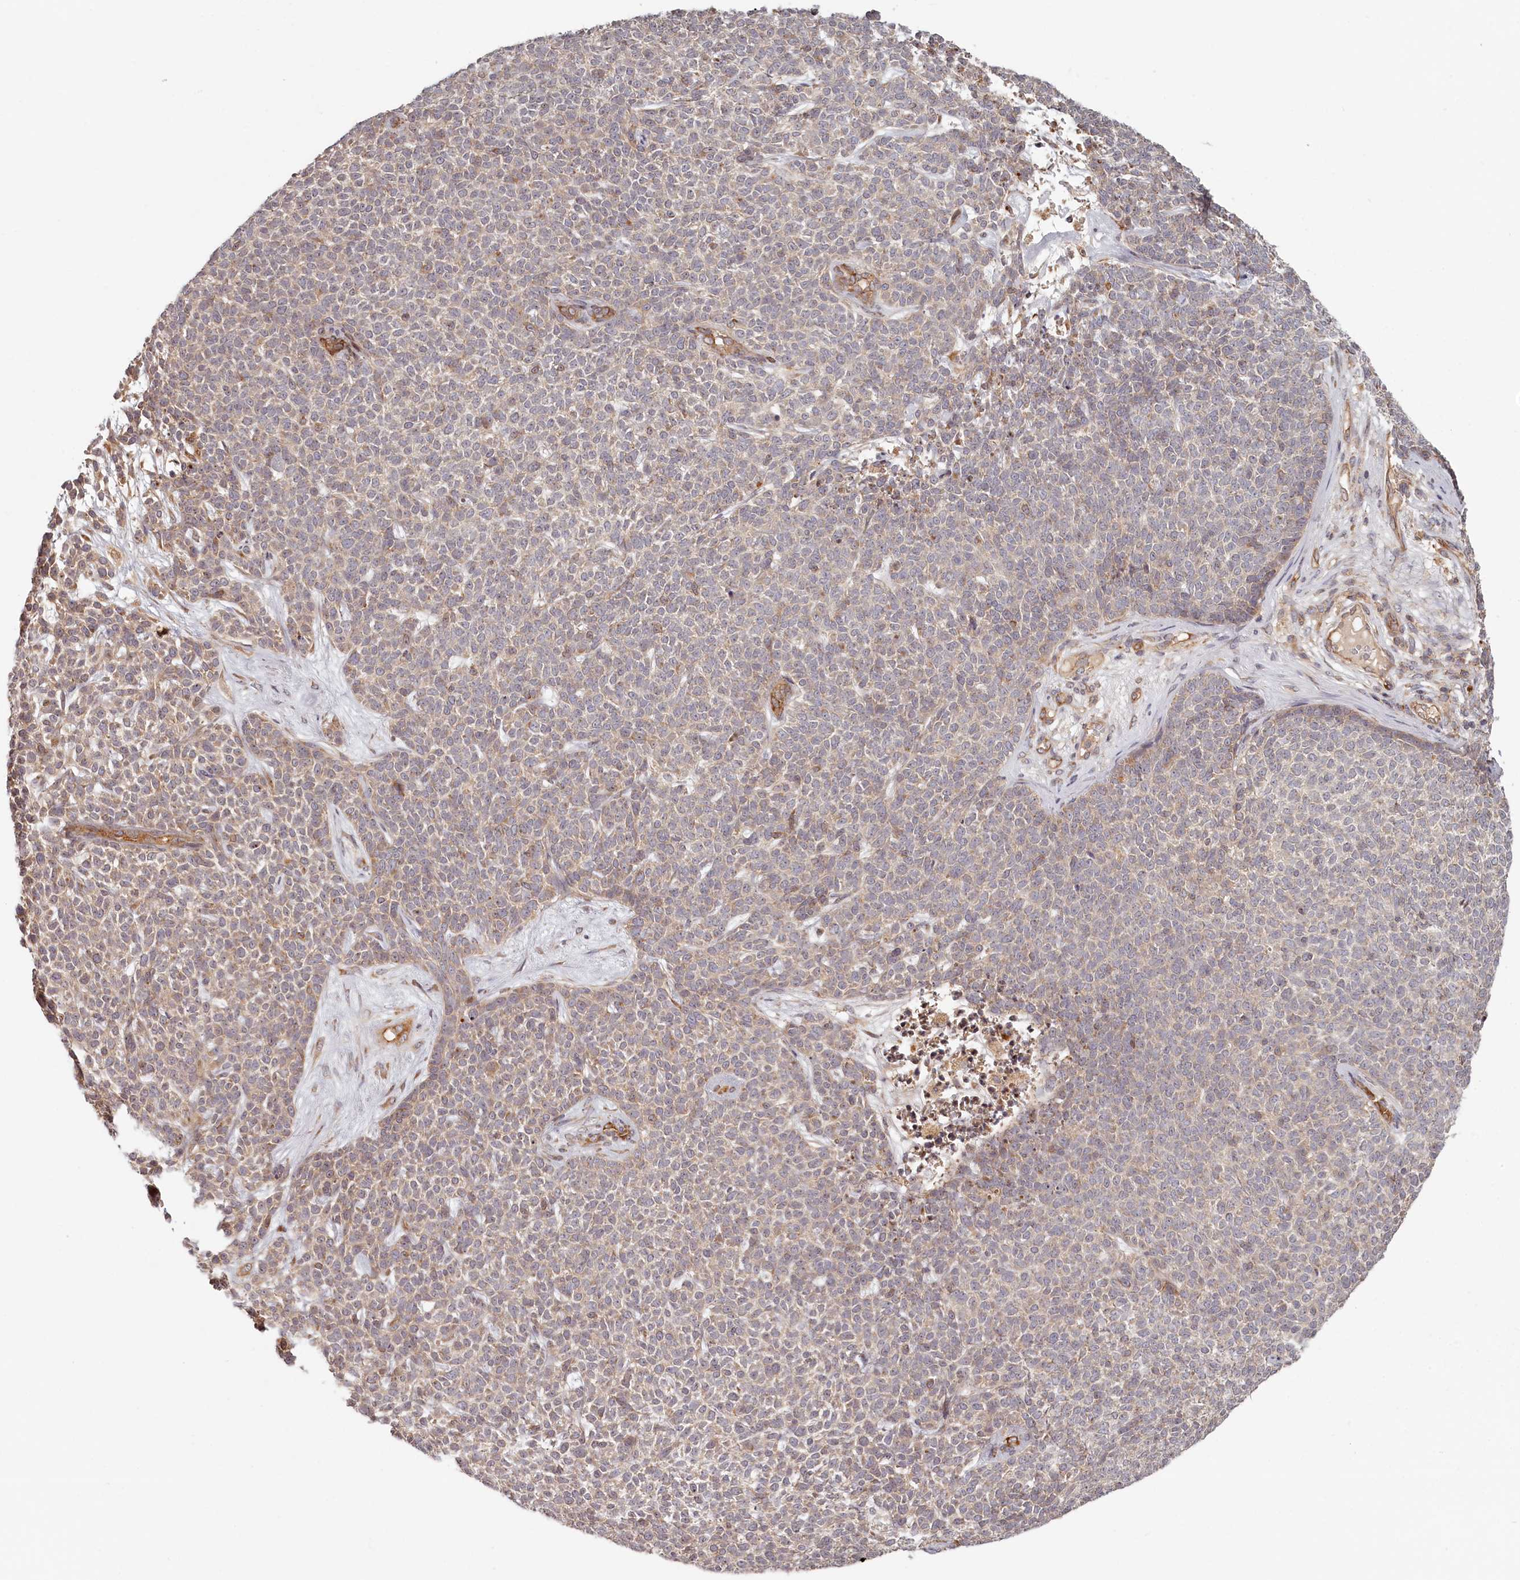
{"staining": {"intensity": "weak", "quantity": "25%-75%", "location": "cytoplasmic/membranous"}, "tissue": "skin cancer", "cell_type": "Tumor cells", "image_type": "cancer", "snomed": [{"axis": "morphology", "description": "Basal cell carcinoma"}, {"axis": "topography", "description": "Skin"}], "caption": "Skin cancer (basal cell carcinoma) was stained to show a protein in brown. There is low levels of weak cytoplasmic/membranous staining in about 25%-75% of tumor cells.", "gene": "TMIE", "patient": {"sex": "female", "age": 84}}